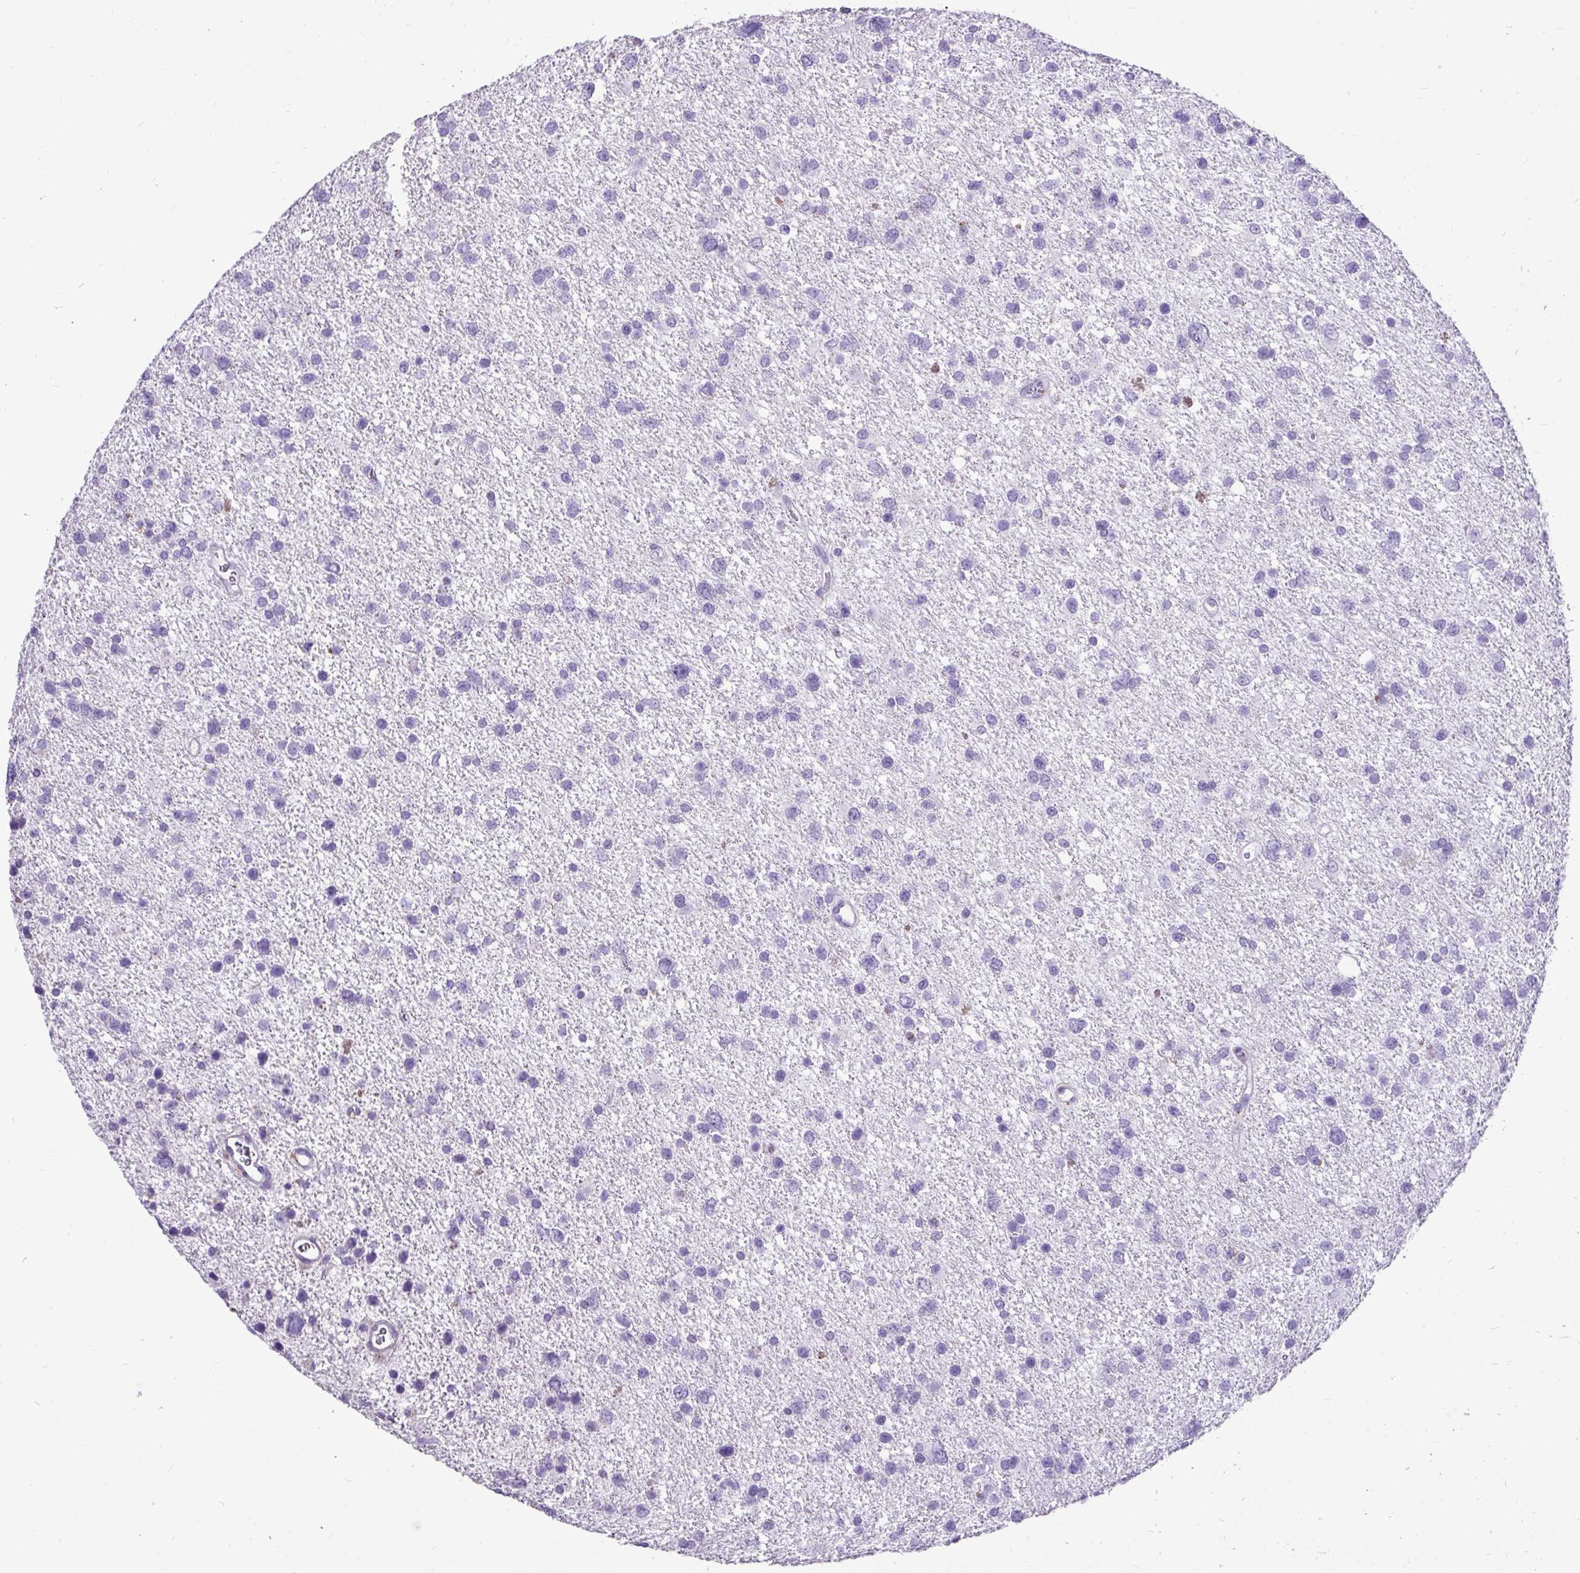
{"staining": {"intensity": "negative", "quantity": "none", "location": "none"}, "tissue": "glioma", "cell_type": "Tumor cells", "image_type": "cancer", "snomed": [{"axis": "morphology", "description": "Glioma, malignant, Low grade"}, {"axis": "topography", "description": "Brain"}], "caption": "DAB immunohistochemical staining of human glioma demonstrates no significant expression in tumor cells.", "gene": "CTSZ", "patient": {"sex": "female", "age": 55}}